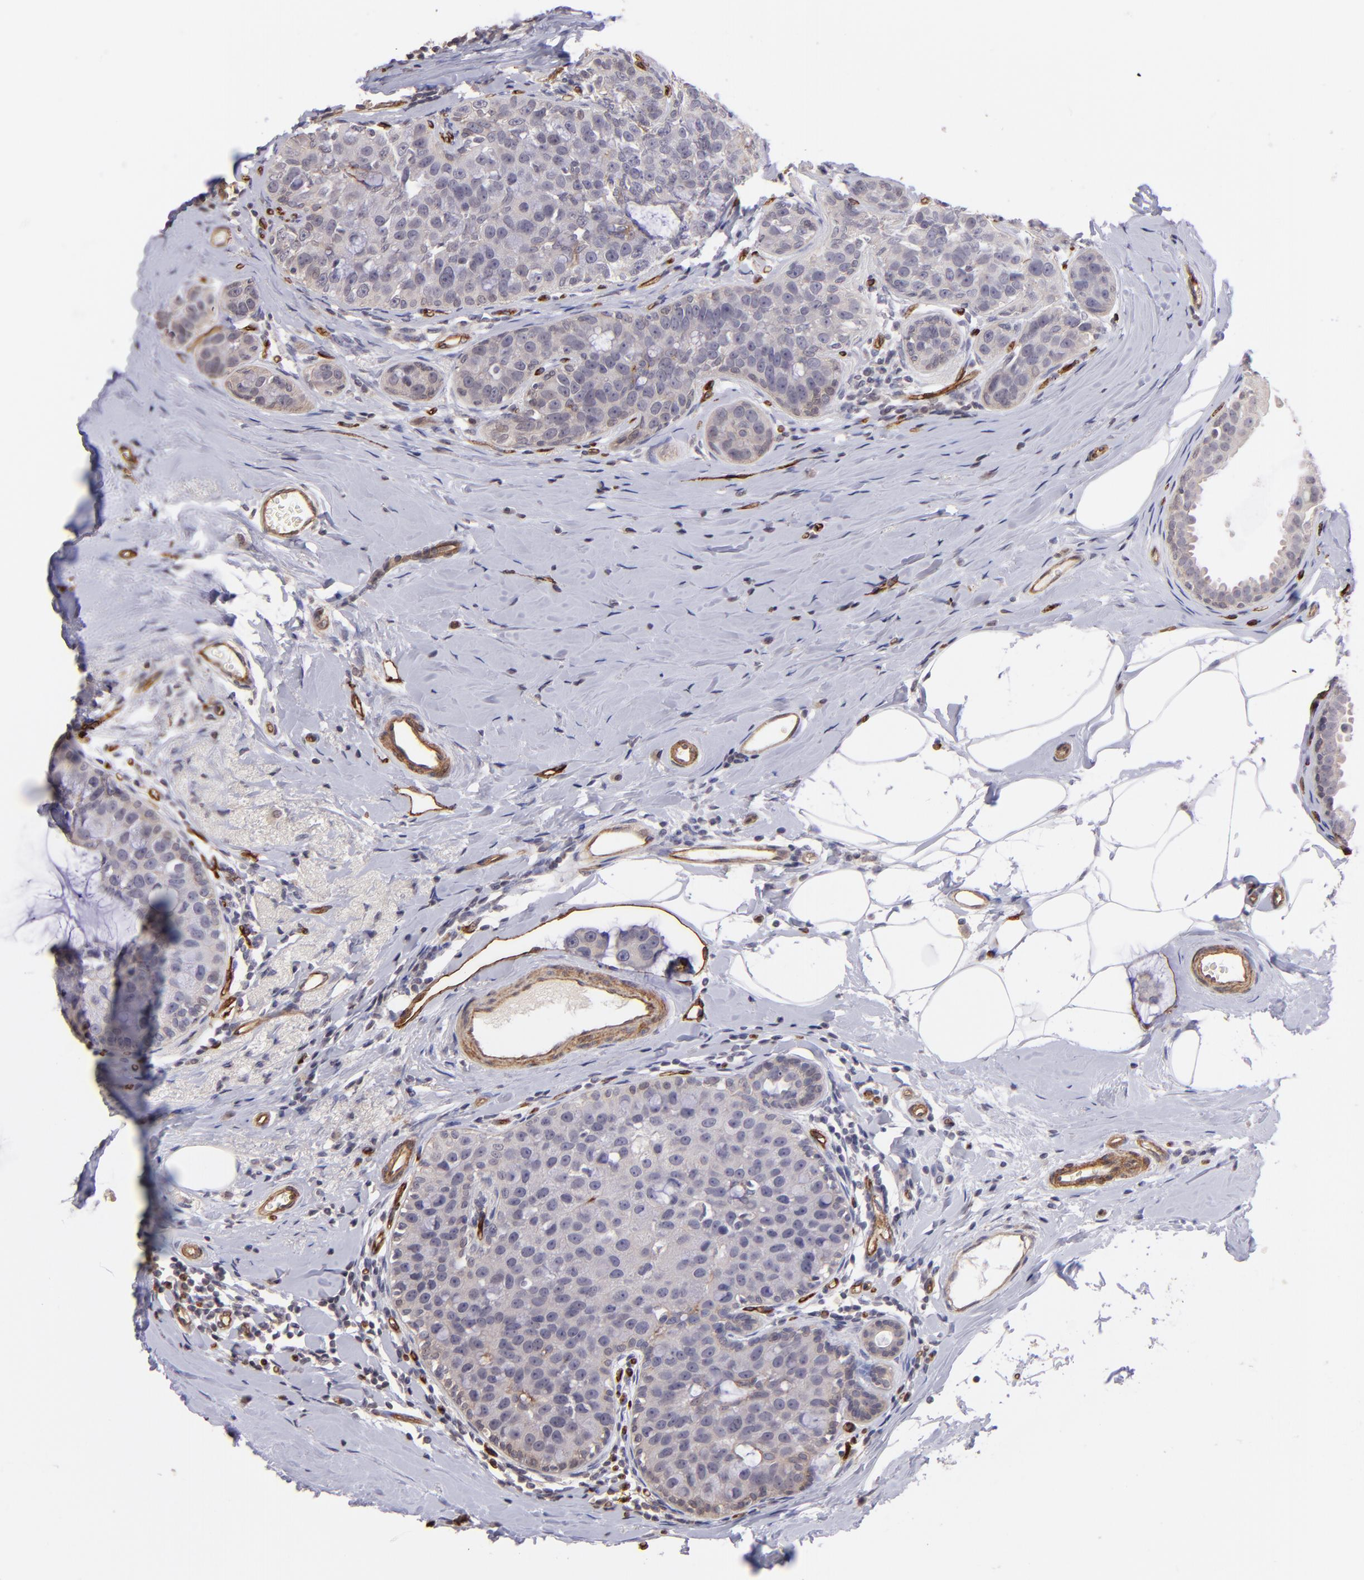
{"staining": {"intensity": "negative", "quantity": "none", "location": "none"}, "tissue": "breast cancer", "cell_type": "Tumor cells", "image_type": "cancer", "snomed": [{"axis": "morphology", "description": "Normal tissue, NOS"}, {"axis": "morphology", "description": "Duct carcinoma"}, {"axis": "topography", "description": "Breast"}], "caption": "IHC photomicrograph of neoplastic tissue: human breast cancer stained with DAB (3,3'-diaminobenzidine) shows no significant protein expression in tumor cells.", "gene": "DYSF", "patient": {"sex": "female", "age": 50}}